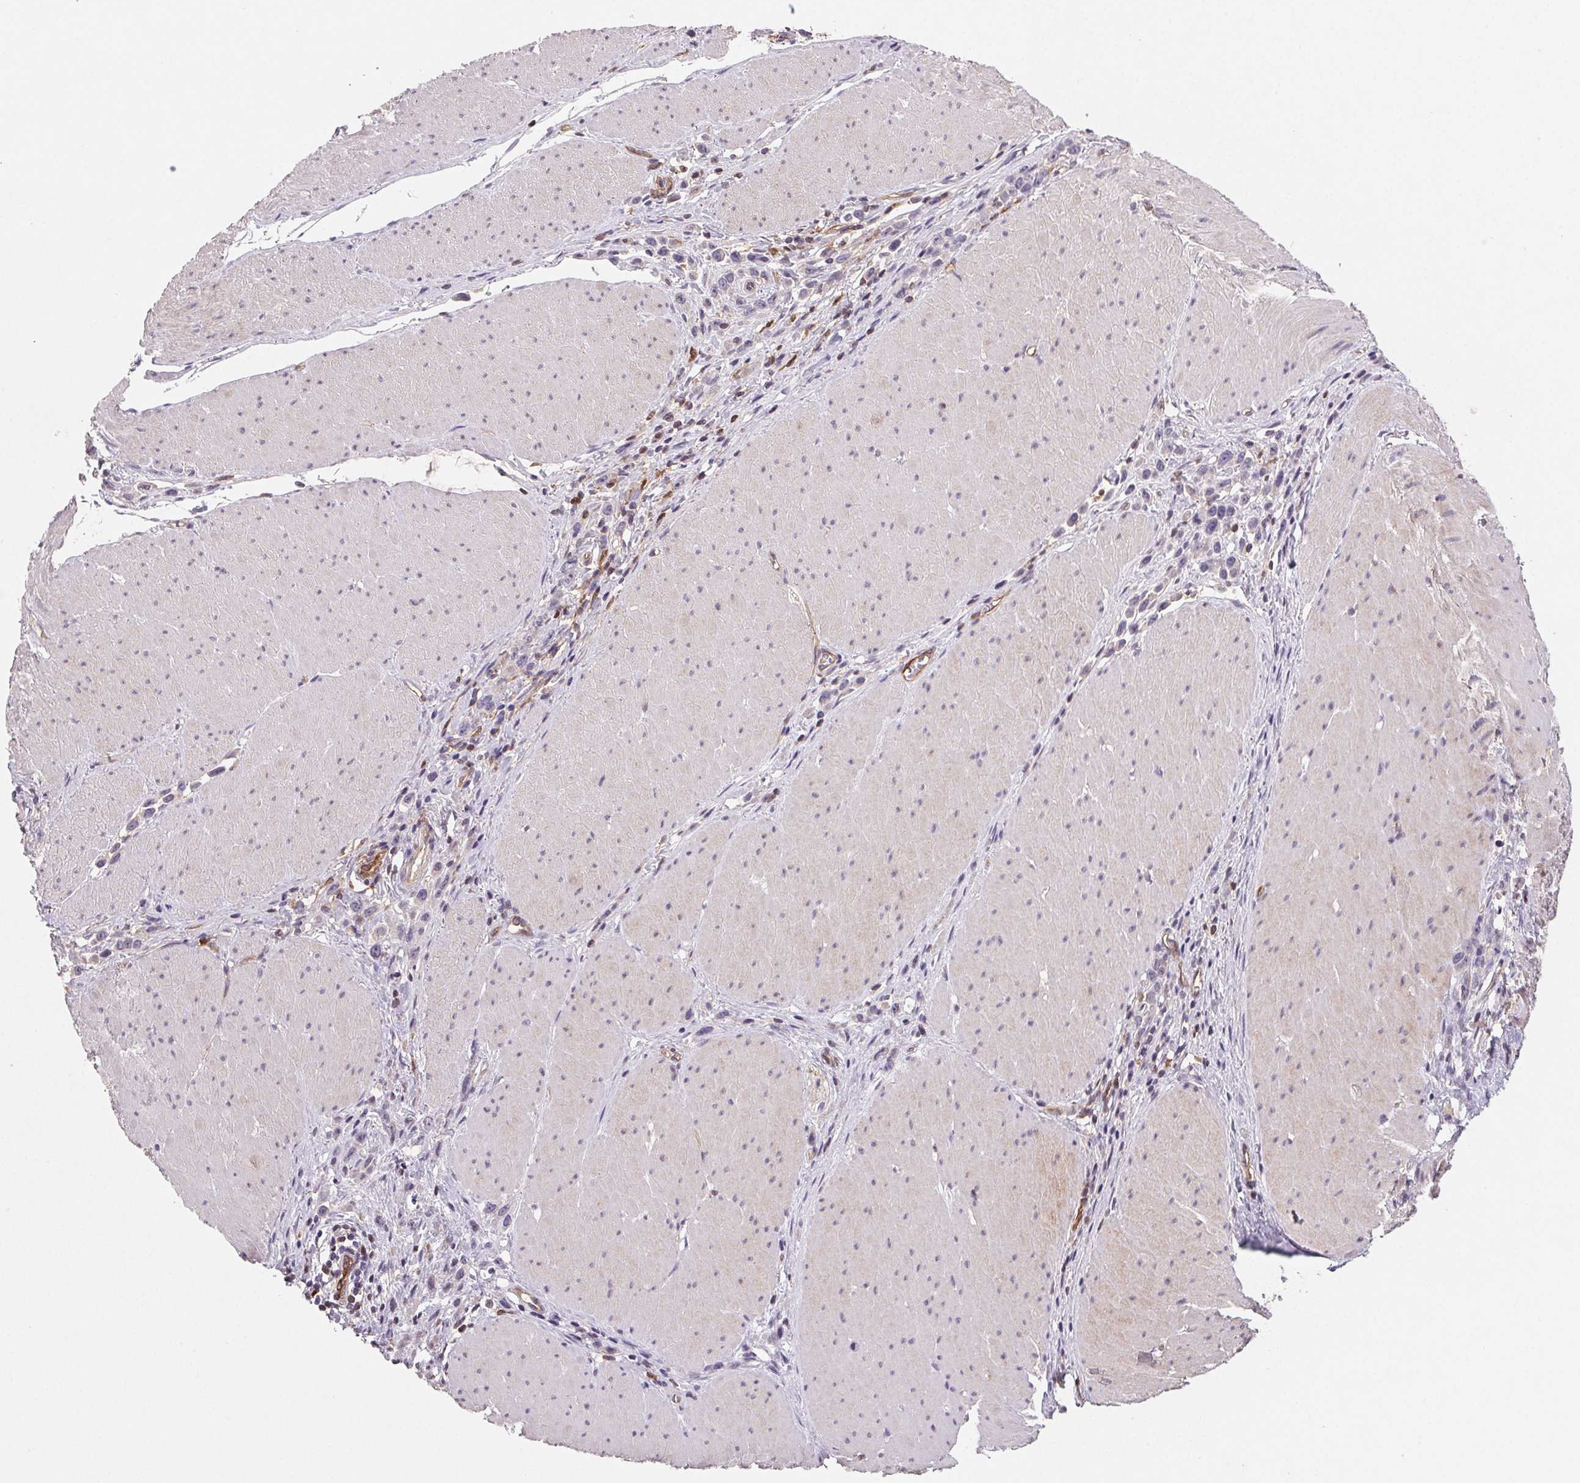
{"staining": {"intensity": "weak", "quantity": "<25%", "location": "cytoplasmic/membranous"}, "tissue": "stomach cancer", "cell_type": "Tumor cells", "image_type": "cancer", "snomed": [{"axis": "morphology", "description": "Adenocarcinoma, NOS"}, {"axis": "topography", "description": "Stomach"}], "caption": "The histopathology image exhibits no significant positivity in tumor cells of stomach adenocarcinoma.", "gene": "GBP1", "patient": {"sex": "male", "age": 47}}